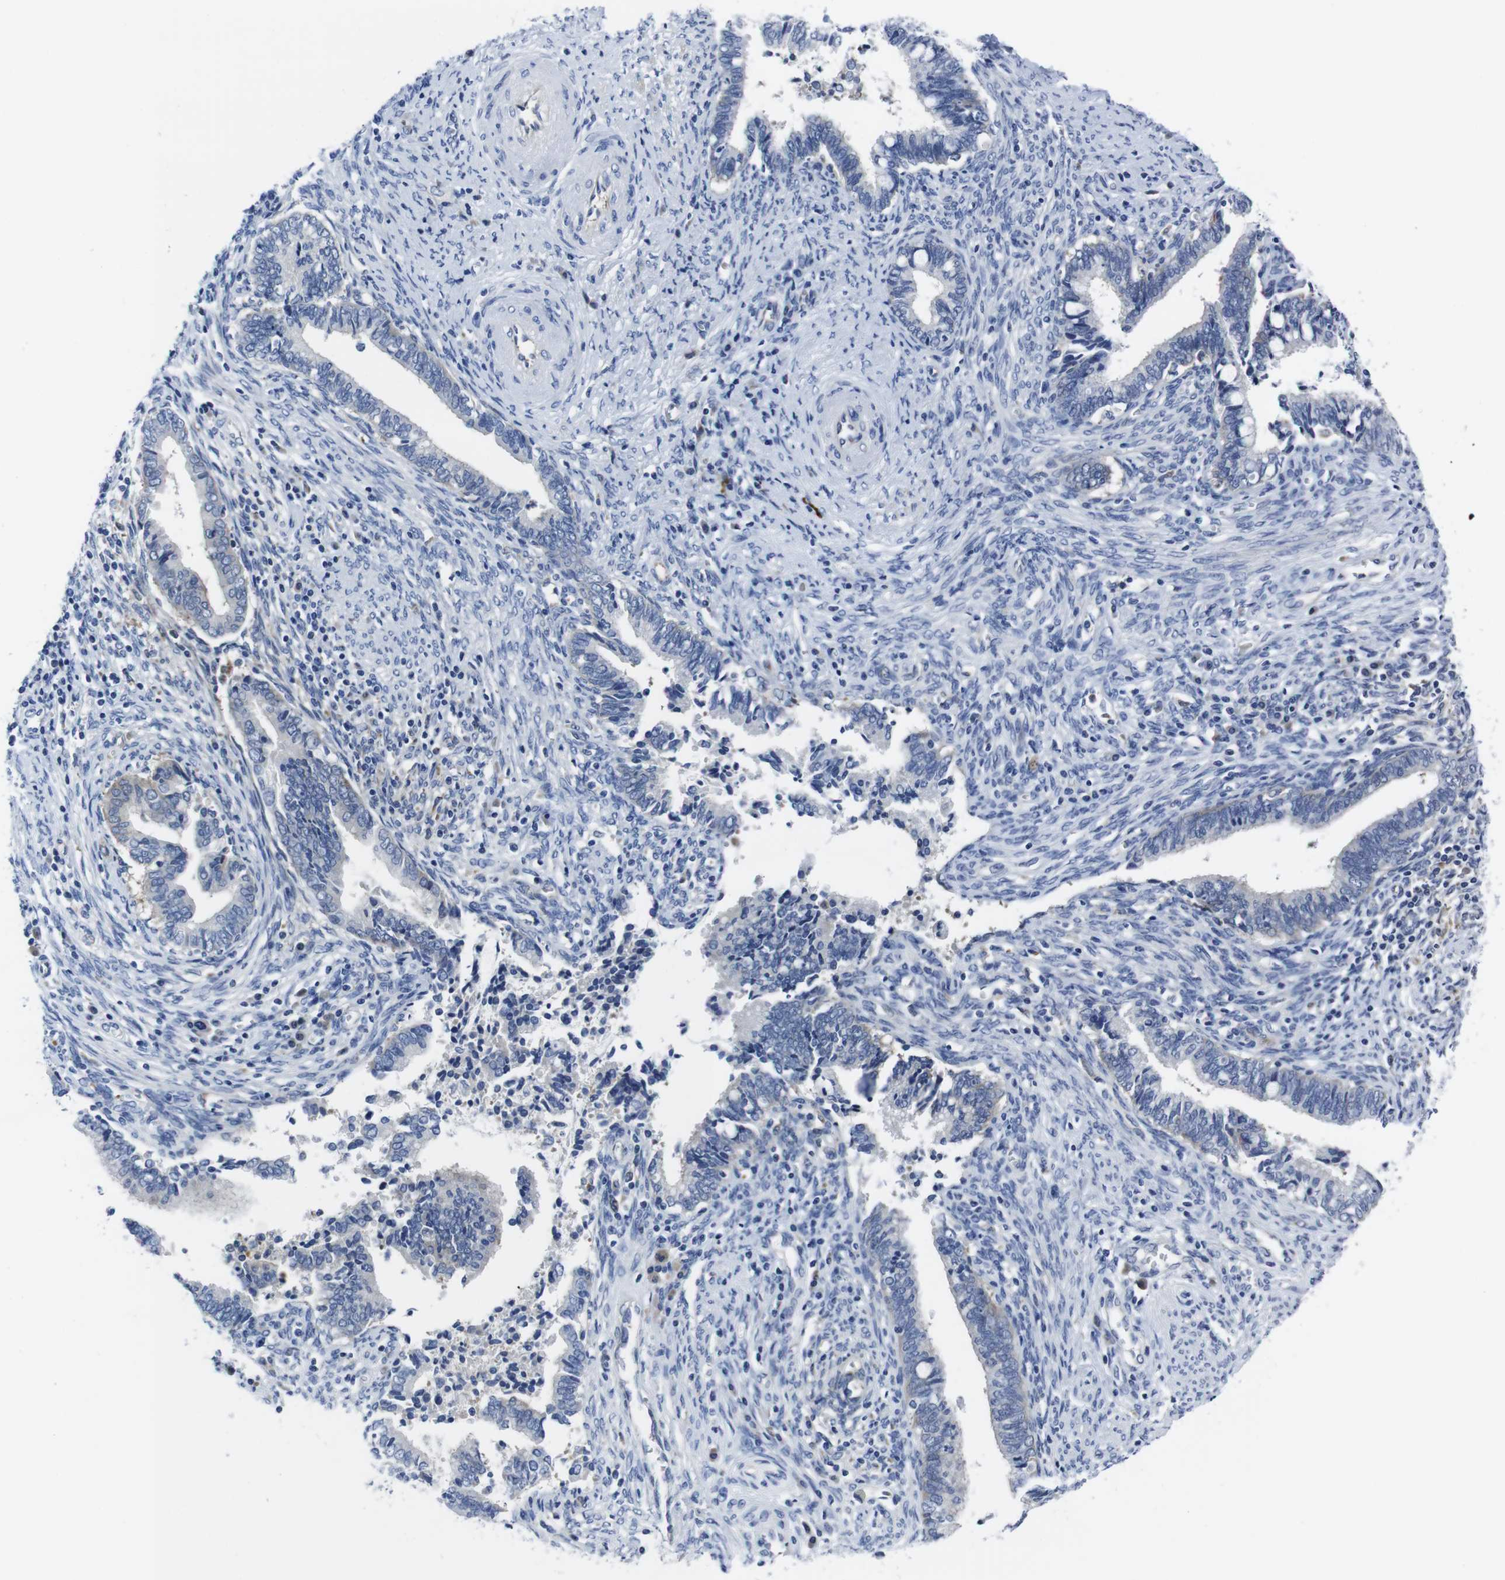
{"staining": {"intensity": "negative", "quantity": "none", "location": "none"}, "tissue": "cervical cancer", "cell_type": "Tumor cells", "image_type": "cancer", "snomed": [{"axis": "morphology", "description": "Adenocarcinoma, NOS"}, {"axis": "topography", "description": "Cervix"}], "caption": "A micrograph of adenocarcinoma (cervical) stained for a protein exhibits no brown staining in tumor cells. (Stains: DAB immunohistochemistry with hematoxylin counter stain, Microscopy: brightfield microscopy at high magnification).", "gene": "EIF4A1", "patient": {"sex": "female", "age": 44}}